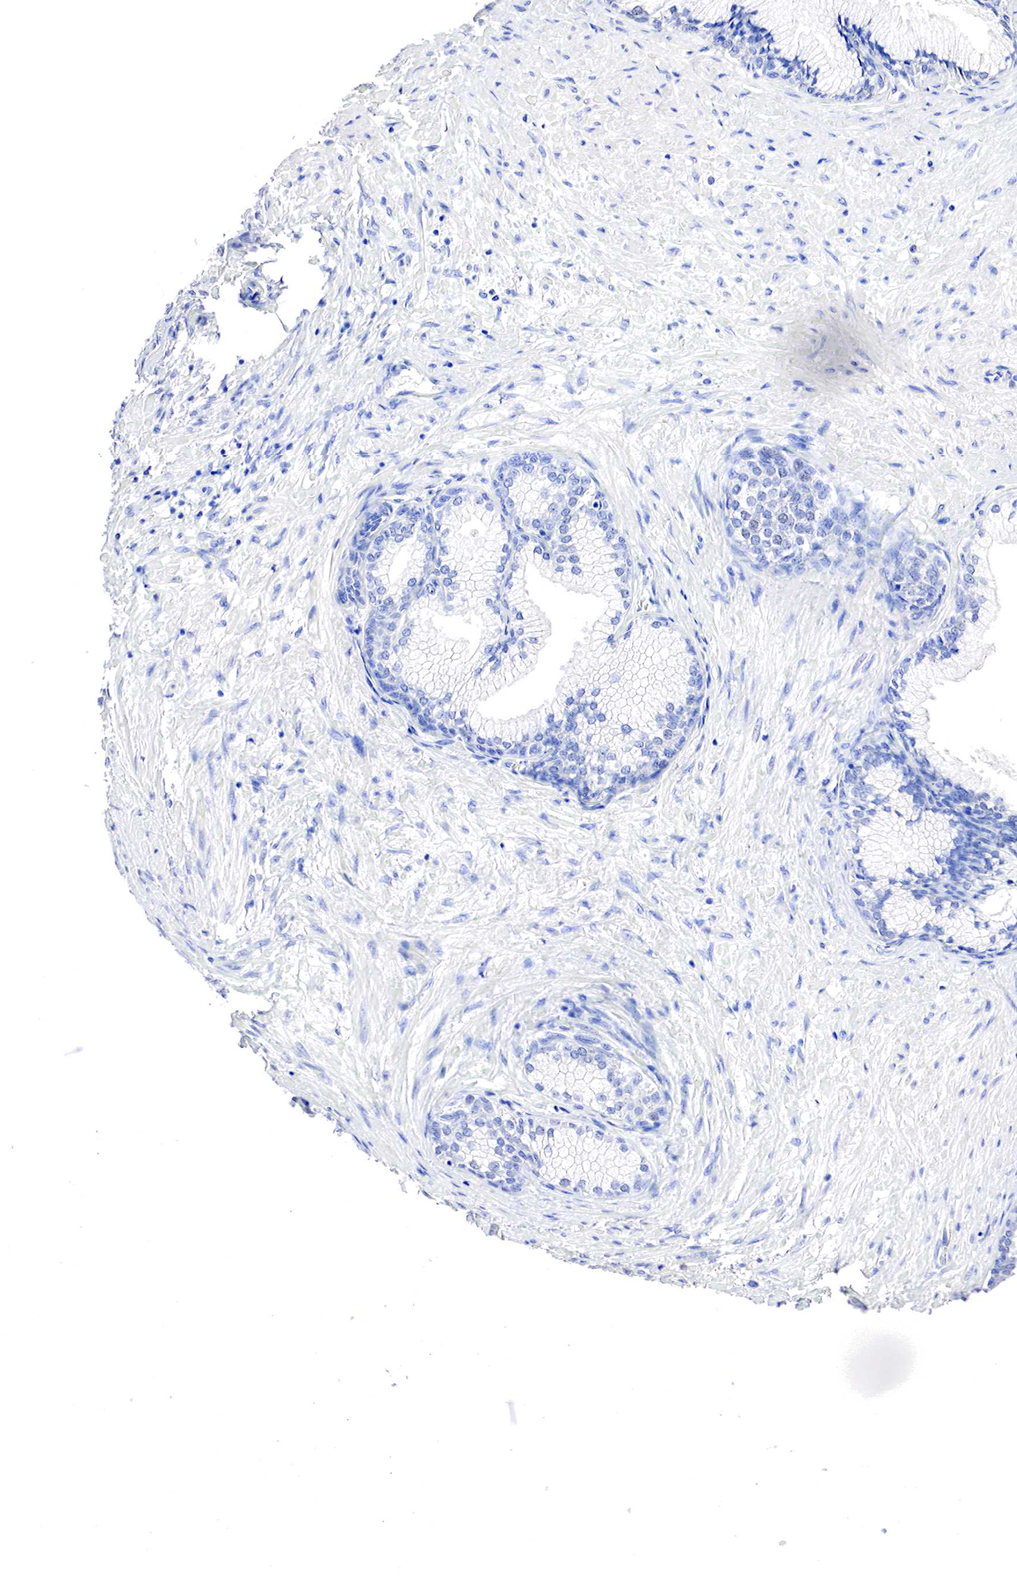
{"staining": {"intensity": "negative", "quantity": "none", "location": "none"}, "tissue": "prostate cancer", "cell_type": "Tumor cells", "image_type": "cancer", "snomed": [{"axis": "morphology", "description": "Adenocarcinoma, High grade"}, {"axis": "topography", "description": "Prostate"}], "caption": "High power microscopy photomicrograph of an immunohistochemistry photomicrograph of high-grade adenocarcinoma (prostate), revealing no significant positivity in tumor cells. Nuclei are stained in blue.", "gene": "OTC", "patient": {"sex": "male", "age": 64}}